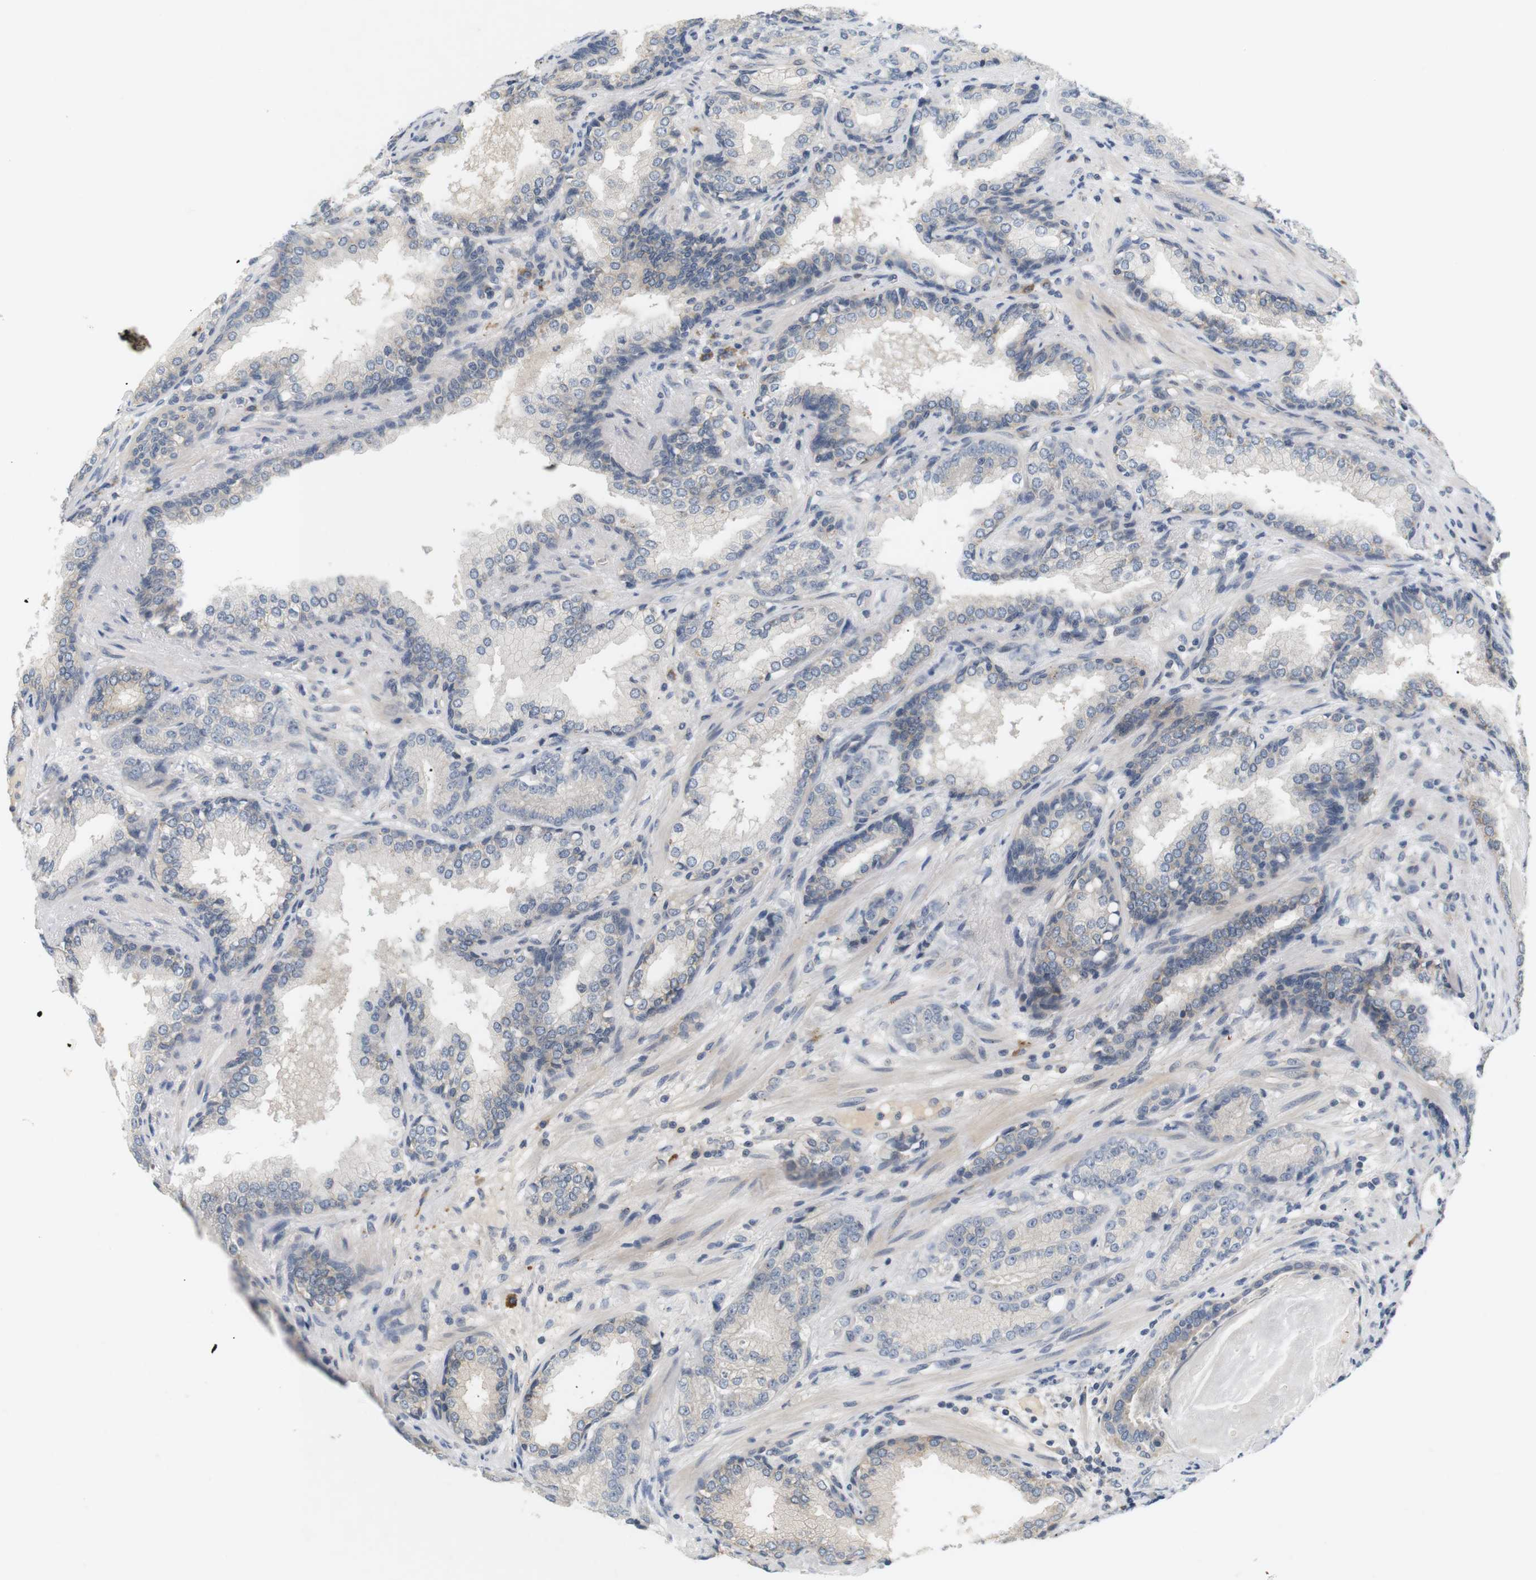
{"staining": {"intensity": "negative", "quantity": "none", "location": "none"}, "tissue": "prostate cancer", "cell_type": "Tumor cells", "image_type": "cancer", "snomed": [{"axis": "morphology", "description": "Adenocarcinoma, High grade"}, {"axis": "topography", "description": "Prostate"}], "caption": "Immunohistochemistry (IHC) photomicrograph of human prostate high-grade adenocarcinoma stained for a protein (brown), which exhibits no expression in tumor cells.", "gene": "EVA1C", "patient": {"sex": "male", "age": 61}}